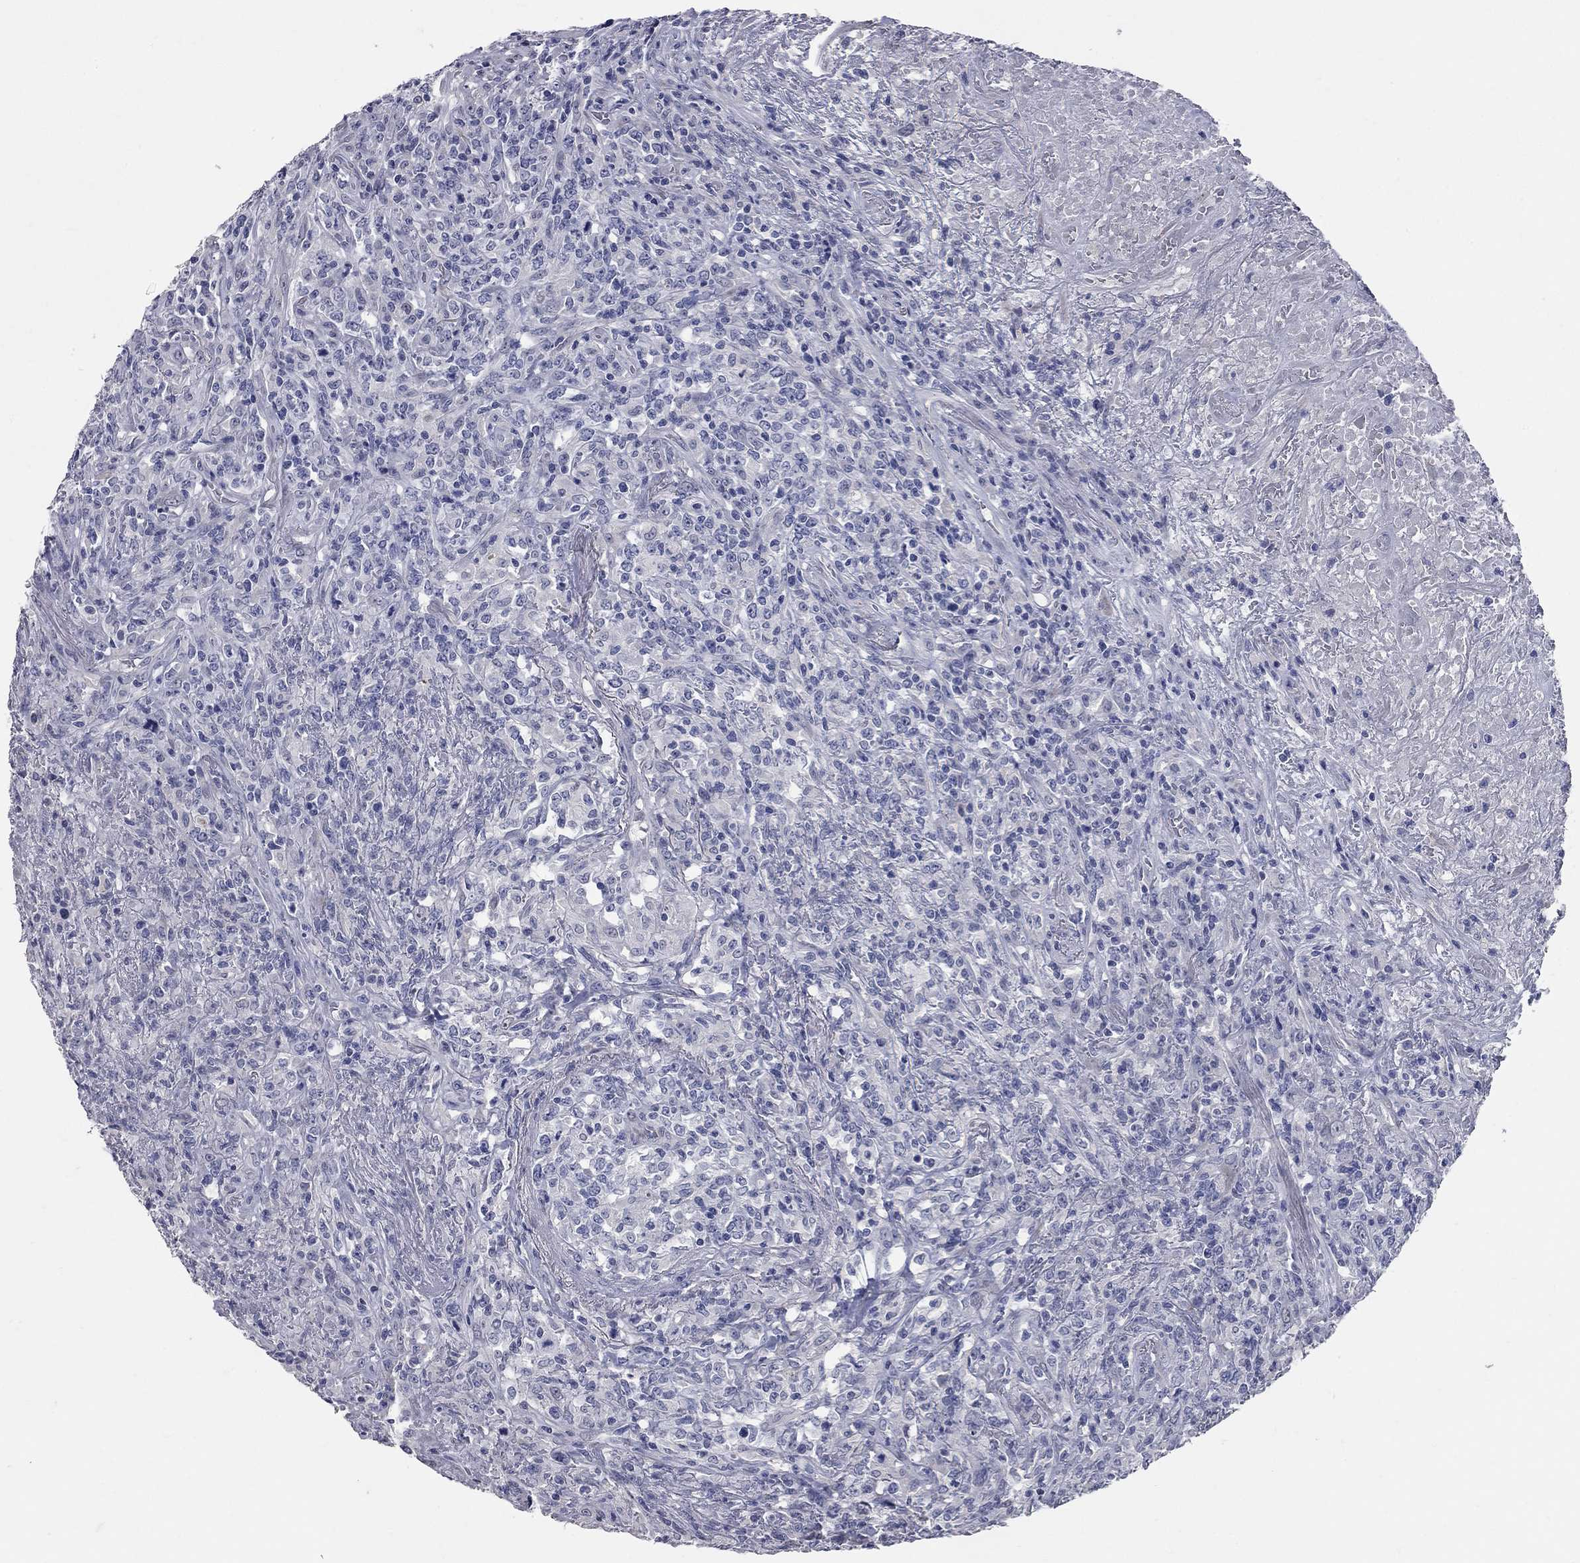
{"staining": {"intensity": "negative", "quantity": "none", "location": "none"}, "tissue": "lymphoma", "cell_type": "Tumor cells", "image_type": "cancer", "snomed": [{"axis": "morphology", "description": "Malignant lymphoma, non-Hodgkin's type, High grade"}, {"axis": "topography", "description": "Lung"}], "caption": "The immunohistochemistry (IHC) photomicrograph has no significant staining in tumor cells of lymphoma tissue.", "gene": "SYT12", "patient": {"sex": "male", "age": 79}}